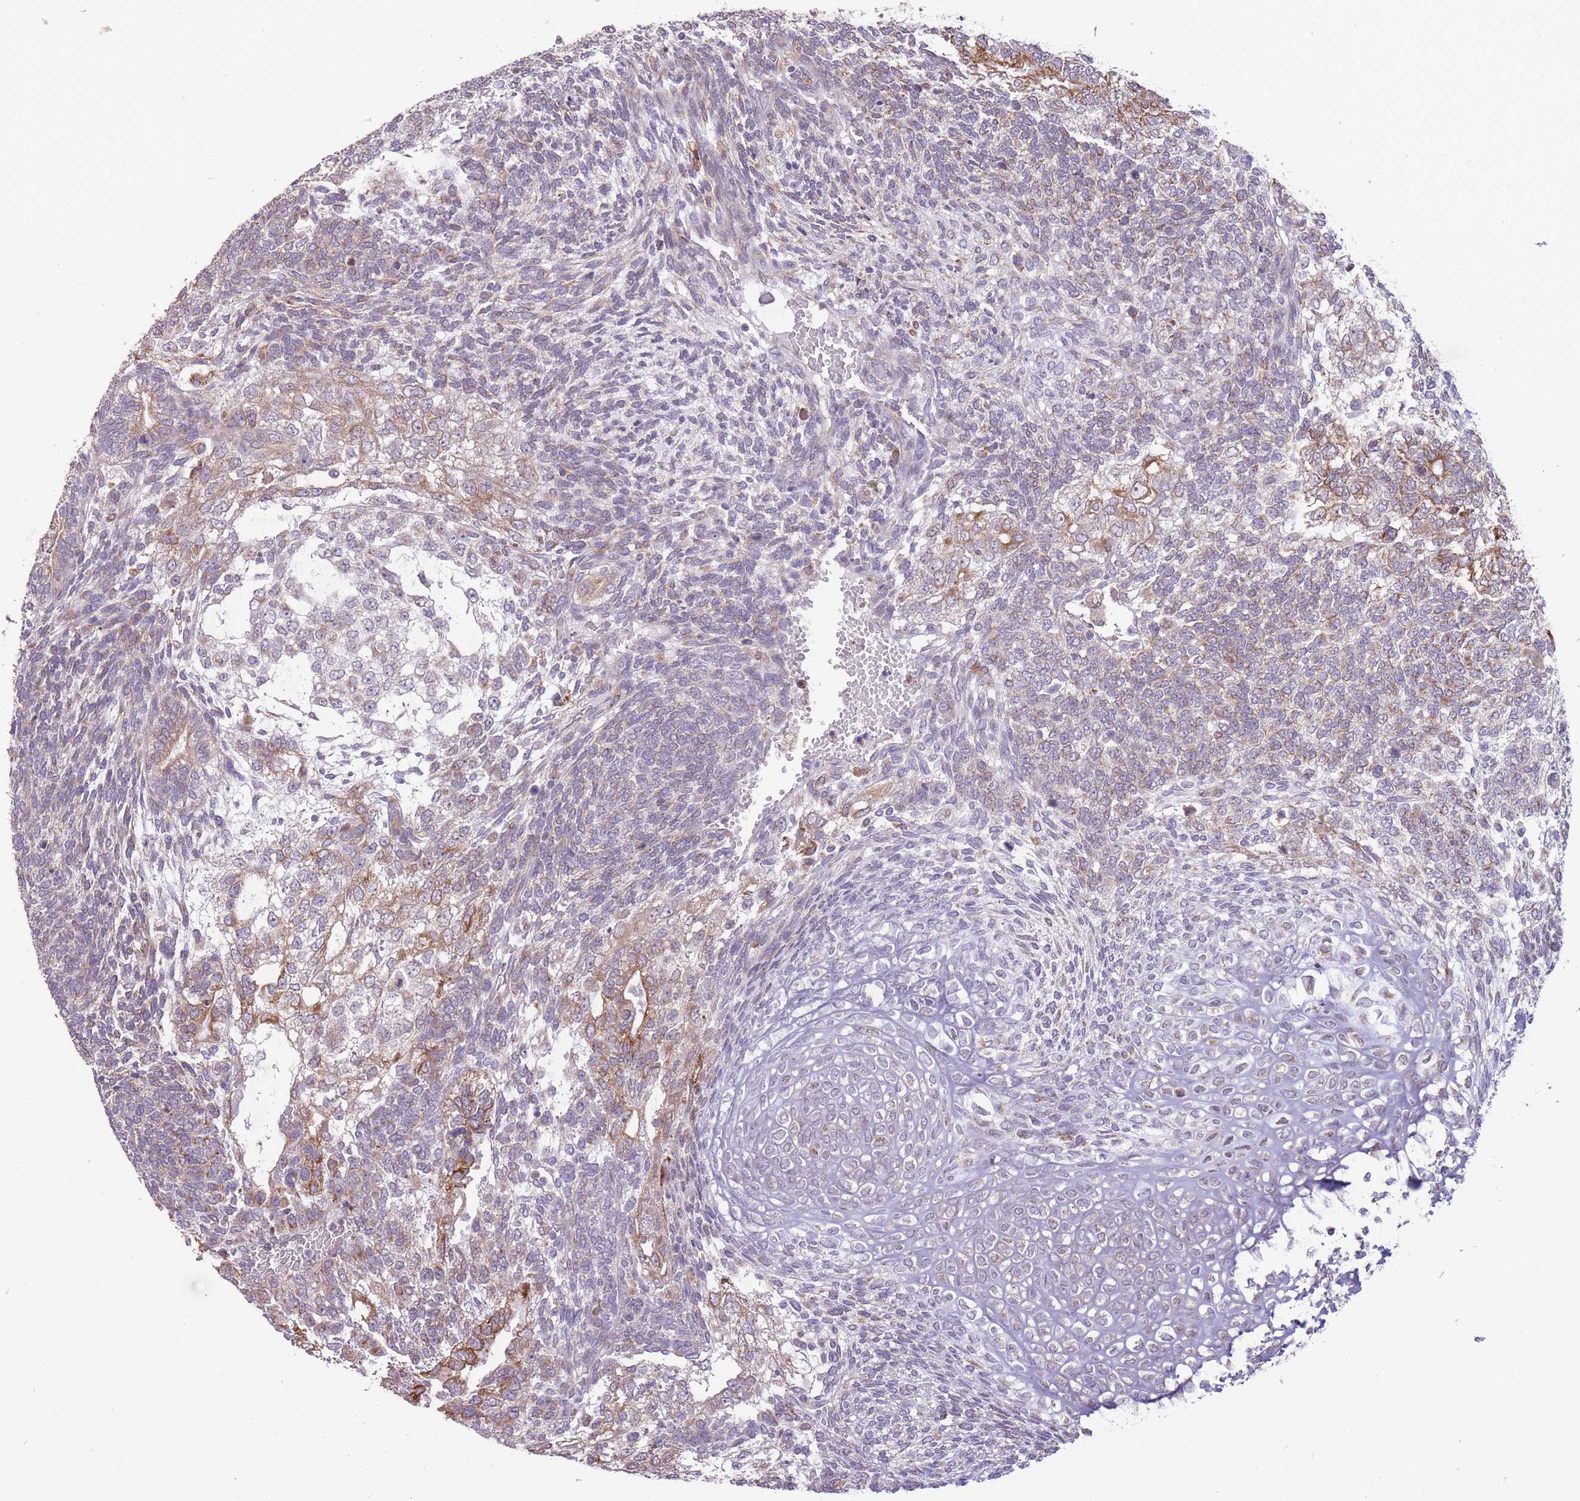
{"staining": {"intensity": "moderate", "quantity": "<25%", "location": "cytoplasmic/membranous"}, "tissue": "testis cancer", "cell_type": "Tumor cells", "image_type": "cancer", "snomed": [{"axis": "morphology", "description": "Carcinoma, Embryonal, NOS"}, {"axis": "topography", "description": "Testis"}], "caption": "Protein expression analysis of testis cancer (embryonal carcinoma) shows moderate cytoplasmic/membranous expression in about <25% of tumor cells.", "gene": "TRAPPC5", "patient": {"sex": "male", "age": 23}}